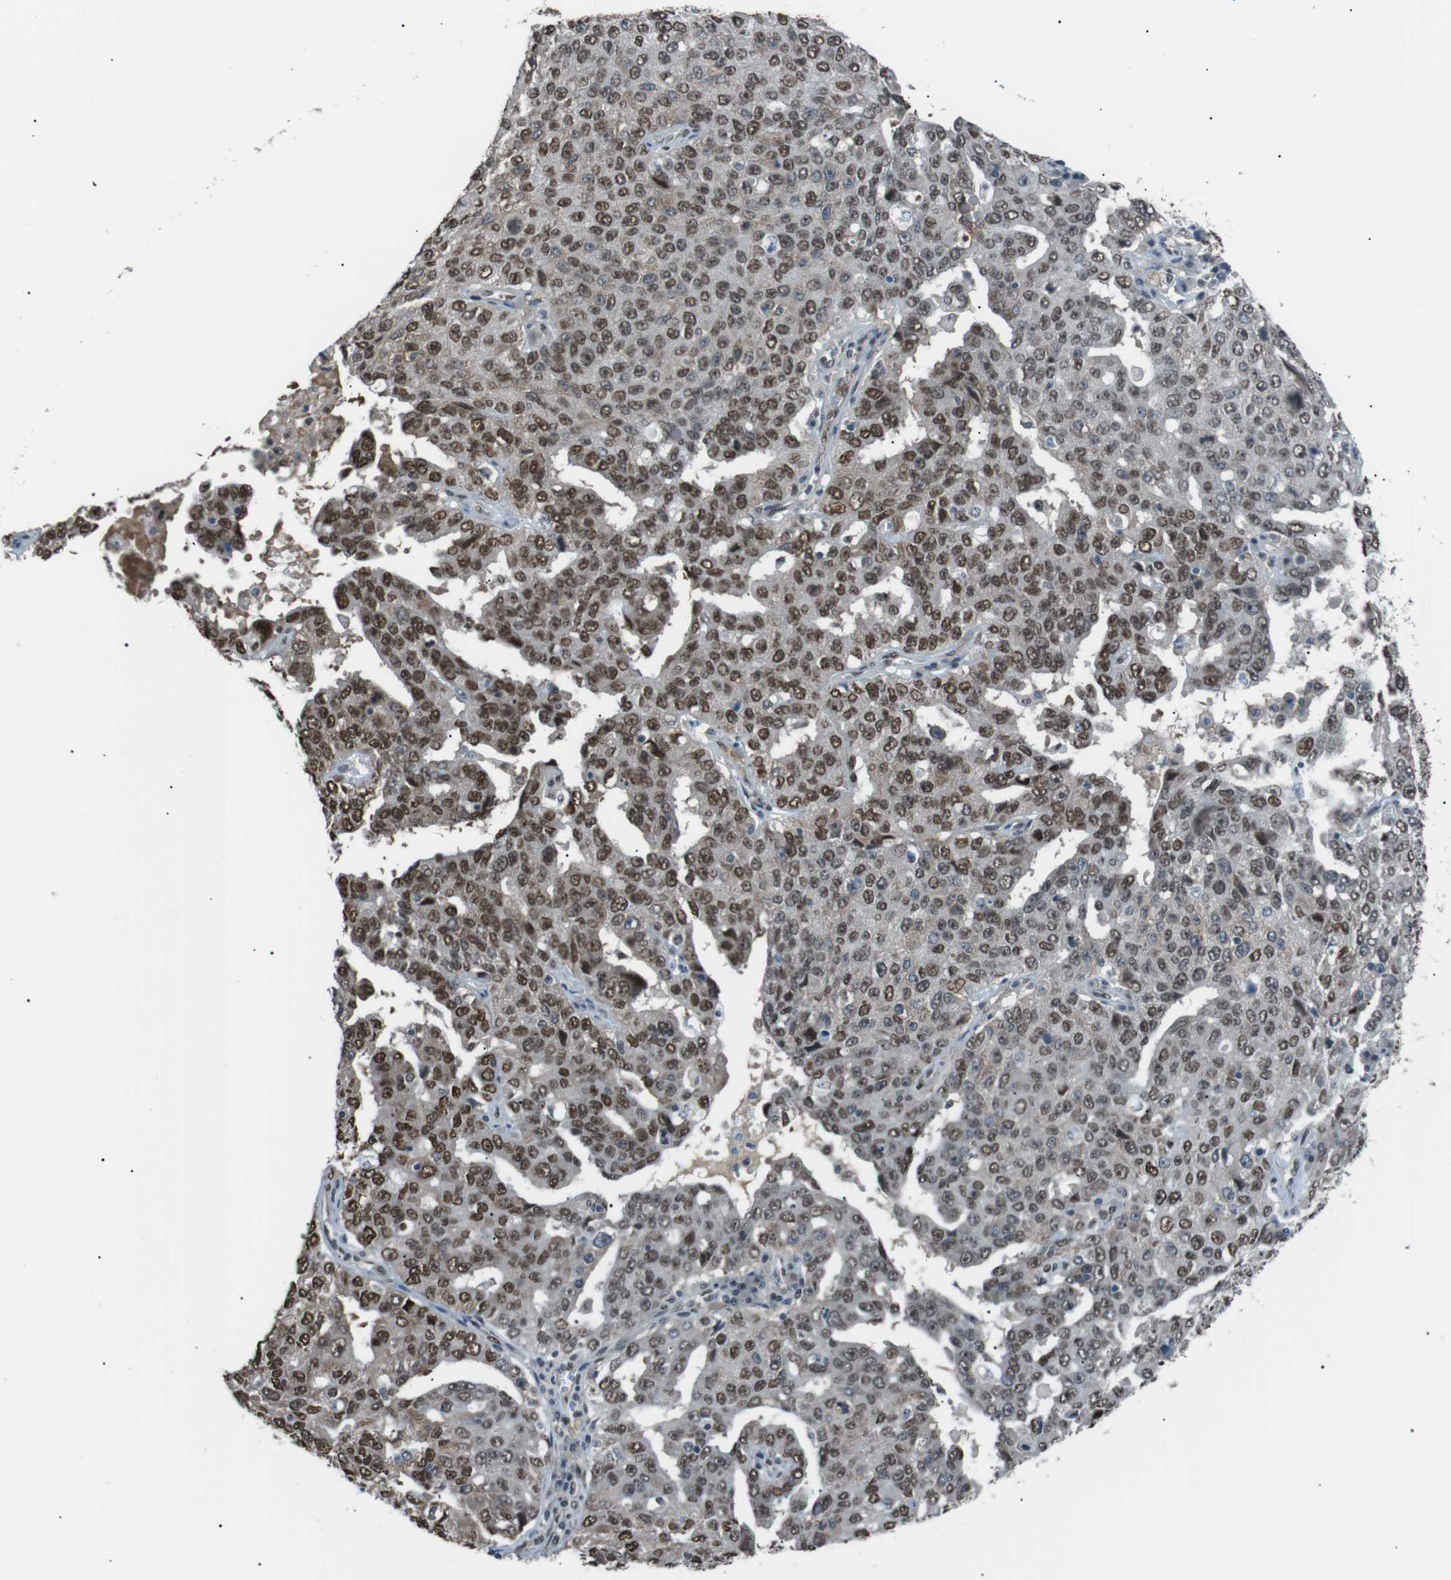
{"staining": {"intensity": "moderate", "quantity": ">75%", "location": "nuclear"}, "tissue": "ovarian cancer", "cell_type": "Tumor cells", "image_type": "cancer", "snomed": [{"axis": "morphology", "description": "Carcinoma, endometroid"}, {"axis": "topography", "description": "Ovary"}], "caption": "This image displays immunohistochemistry (IHC) staining of ovarian cancer, with medium moderate nuclear staining in about >75% of tumor cells.", "gene": "SRPK2", "patient": {"sex": "female", "age": 62}}